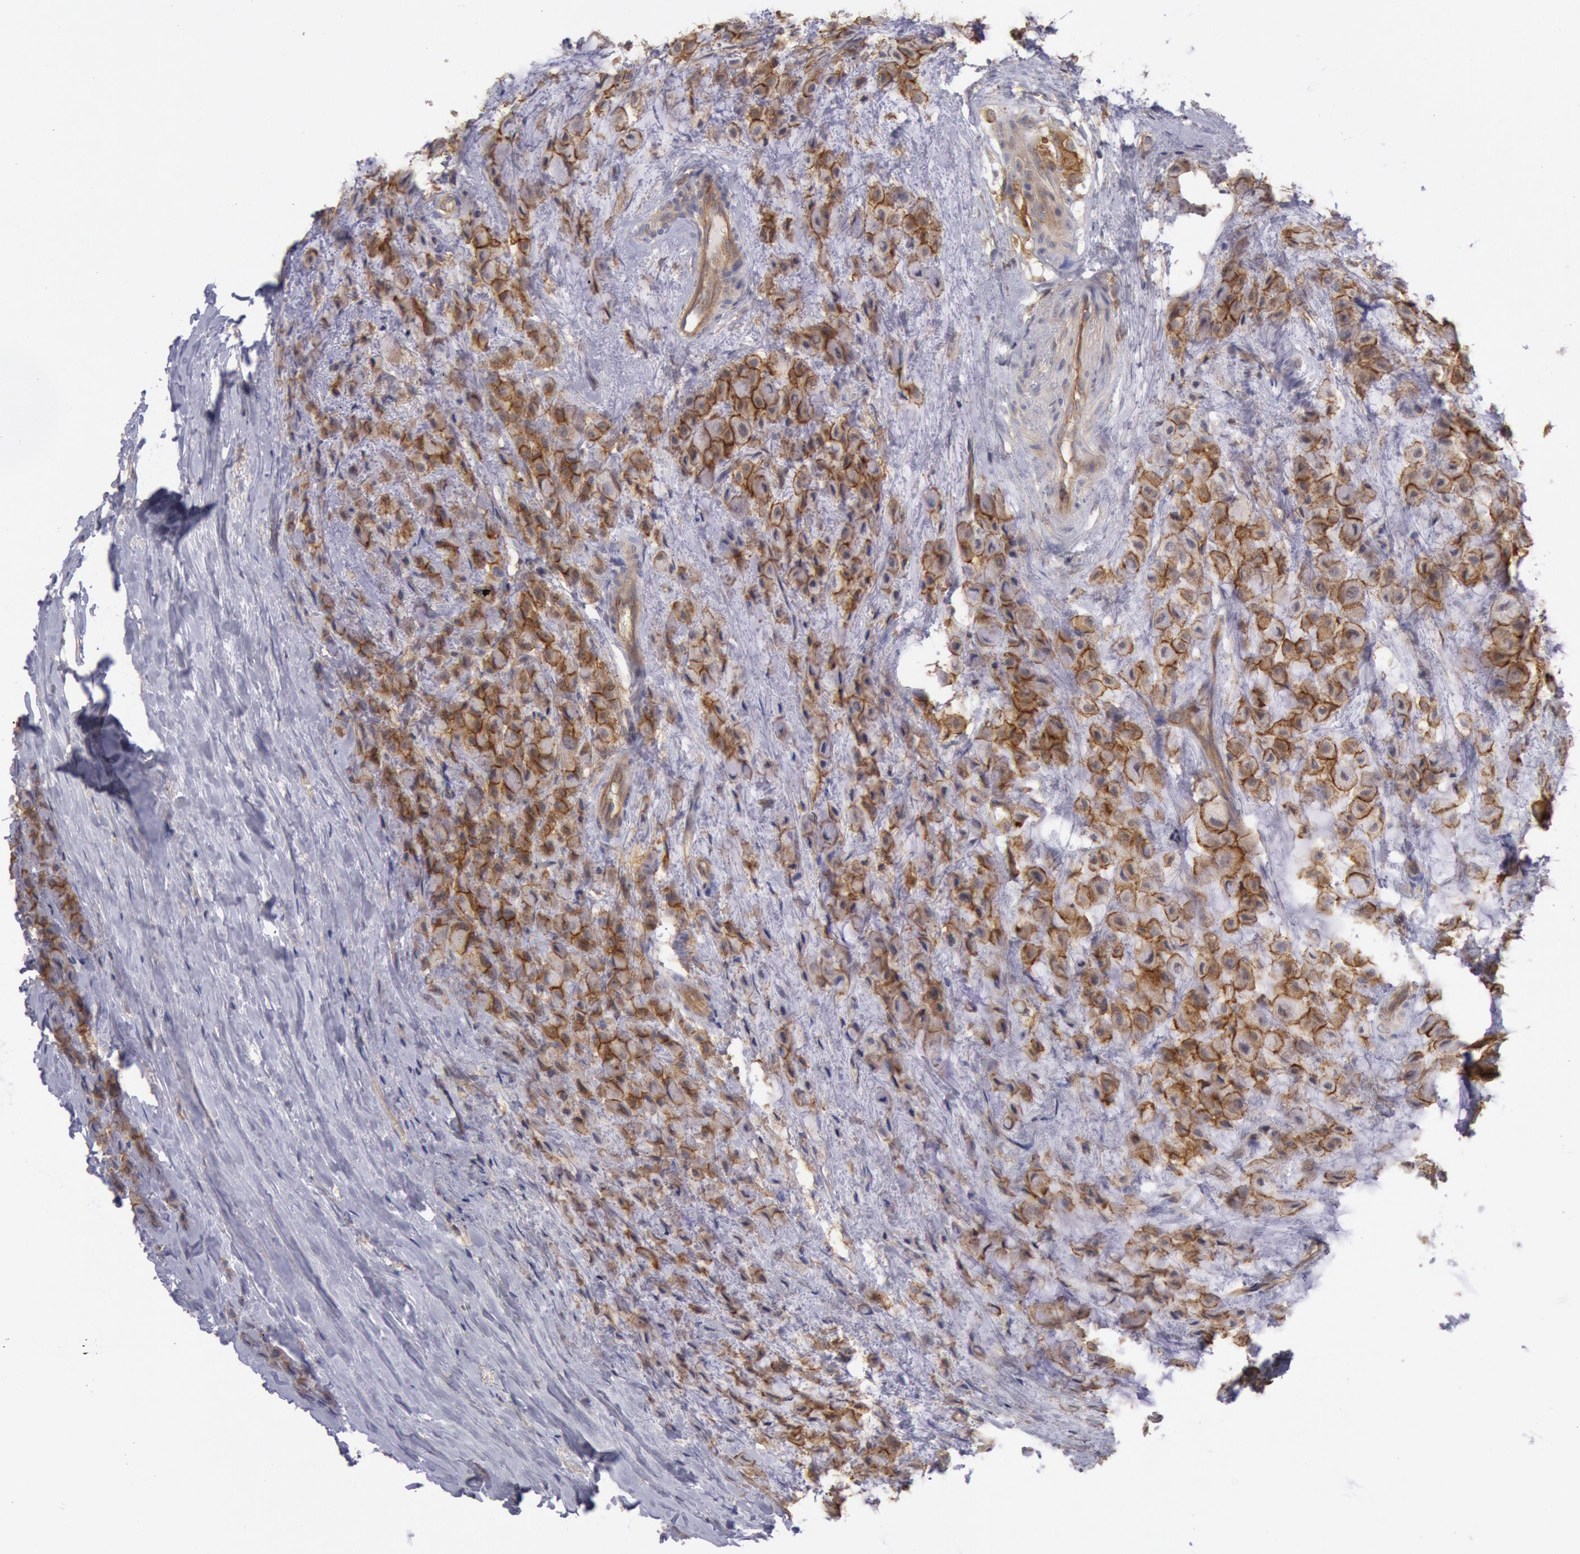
{"staining": {"intensity": "strong", "quantity": ">75%", "location": "cytoplasmic/membranous"}, "tissue": "breast cancer", "cell_type": "Tumor cells", "image_type": "cancer", "snomed": [{"axis": "morphology", "description": "Lobular carcinoma"}, {"axis": "topography", "description": "Breast"}], "caption": "Immunohistochemical staining of human breast cancer (lobular carcinoma) exhibits high levels of strong cytoplasmic/membranous protein expression in about >75% of tumor cells.", "gene": "STX4", "patient": {"sex": "female", "age": 85}}